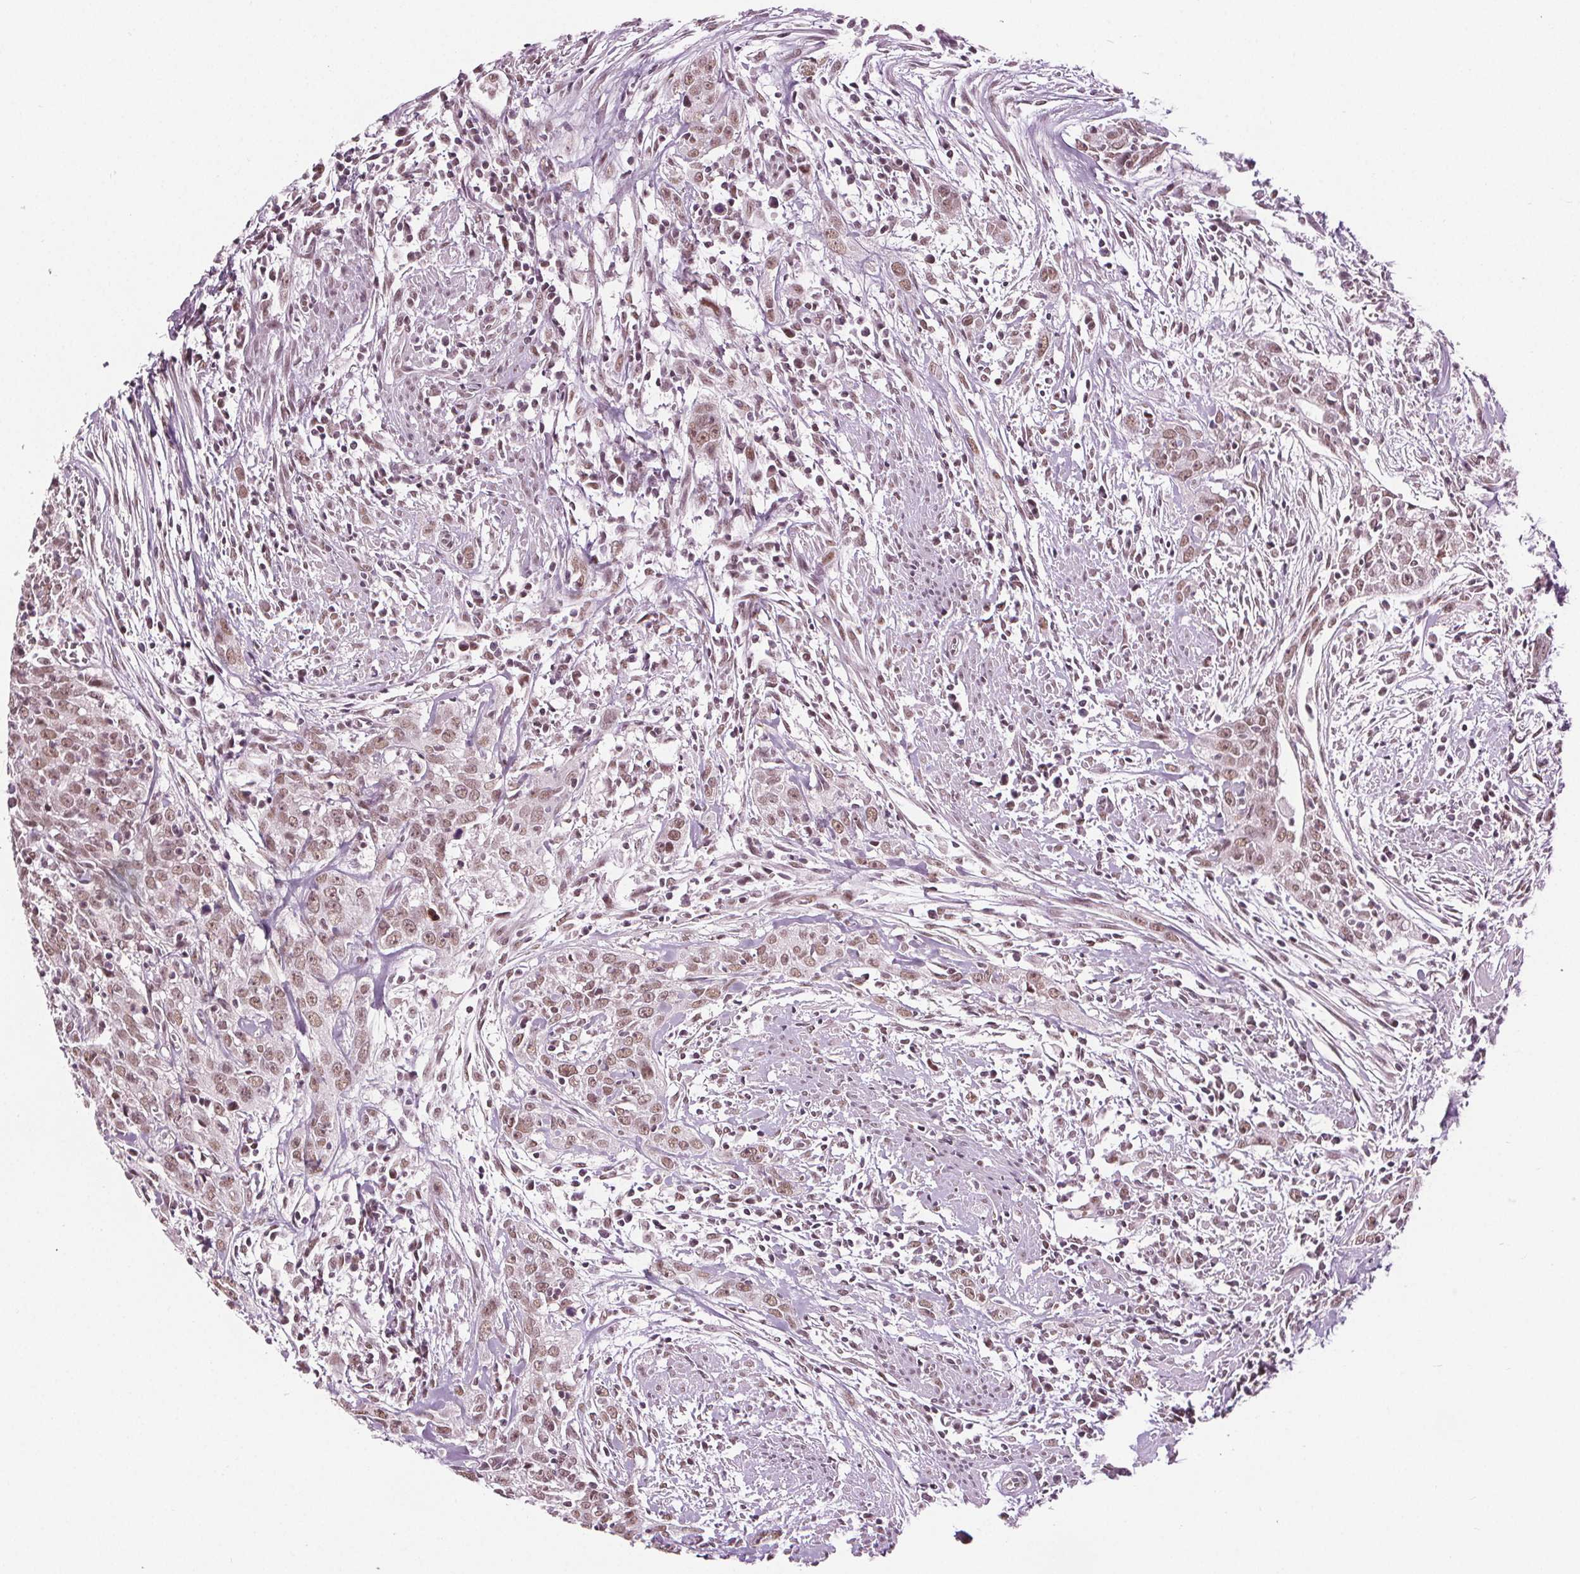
{"staining": {"intensity": "moderate", "quantity": ">75%", "location": "nuclear"}, "tissue": "urothelial cancer", "cell_type": "Tumor cells", "image_type": "cancer", "snomed": [{"axis": "morphology", "description": "Urothelial carcinoma, High grade"}, {"axis": "topography", "description": "Urinary bladder"}], "caption": "Tumor cells reveal medium levels of moderate nuclear expression in approximately >75% of cells in human high-grade urothelial carcinoma.", "gene": "IWS1", "patient": {"sex": "male", "age": 83}}